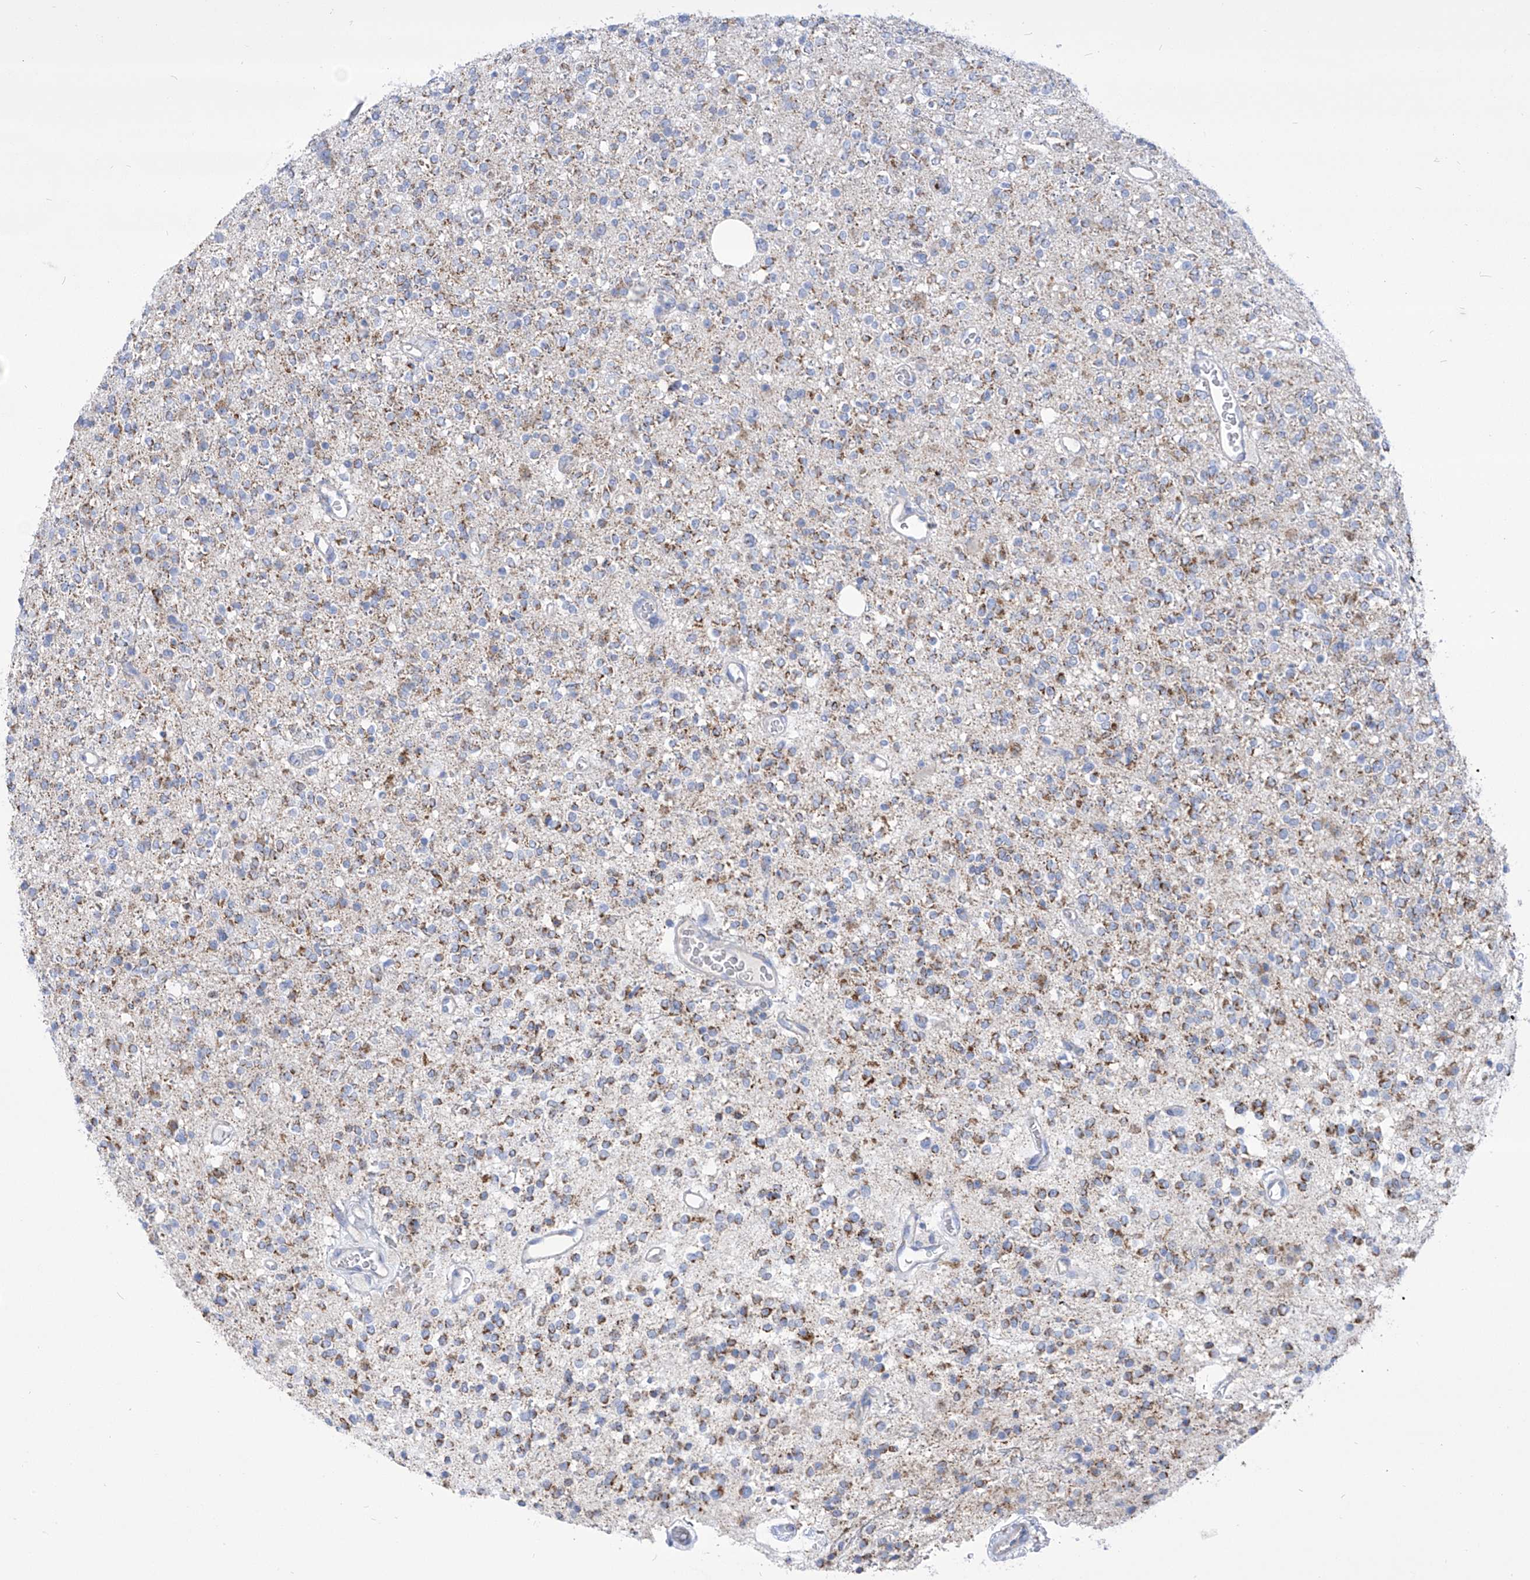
{"staining": {"intensity": "moderate", "quantity": "25%-75%", "location": "cytoplasmic/membranous"}, "tissue": "glioma", "cell_type": "Tumor cells", "image_type": "cancer", "snomed": [{"axis": "morphology", "description": "Glioma, malignant, High grade"}, {"axis": "topography", "description": "Brain"}], "caption": "A brown stain labels moderate cytoplasmic/membranous positivity of a protein in glioma tumor cells.", "gene": "COQ3", "patient": {"sex": "male", "age": 34}}